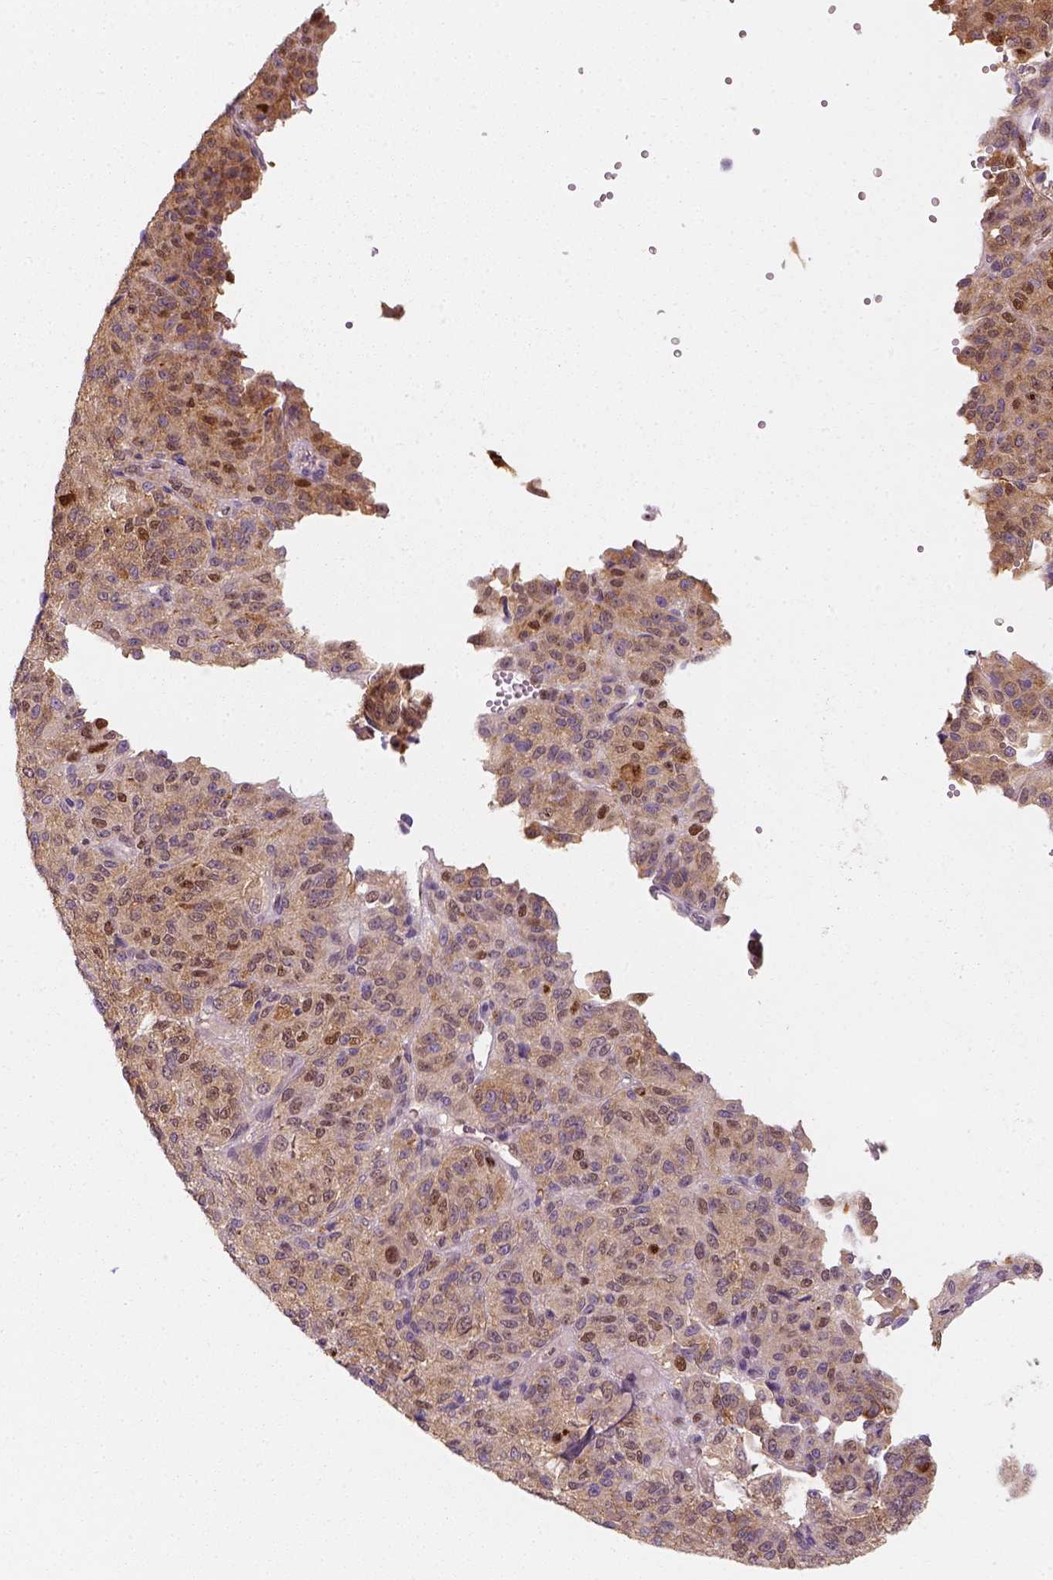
{"staining": {"intensity": "moderate", "quantity": "<25%", "location": "cytoplasmic/membranous,nuclear"}, "tissue": "melanoma", "cell_type": "Tumor cells", "image_type": "cancer", "snomed": [{"axis": "morphology", "description": "Malignant melanoma, Metastatic site"}, {"axis": "topography", "description": "Brain"}], "caption": "This image exhibits immunohistochemistry staining of malignant melanoma (metastatic site), with low moderate cytoplasmic/membranous and nuclear expression in approximately <25% of tumor cells.", "gene": "SQSTM1", "patient": {"sex": "female", "age": 56}}